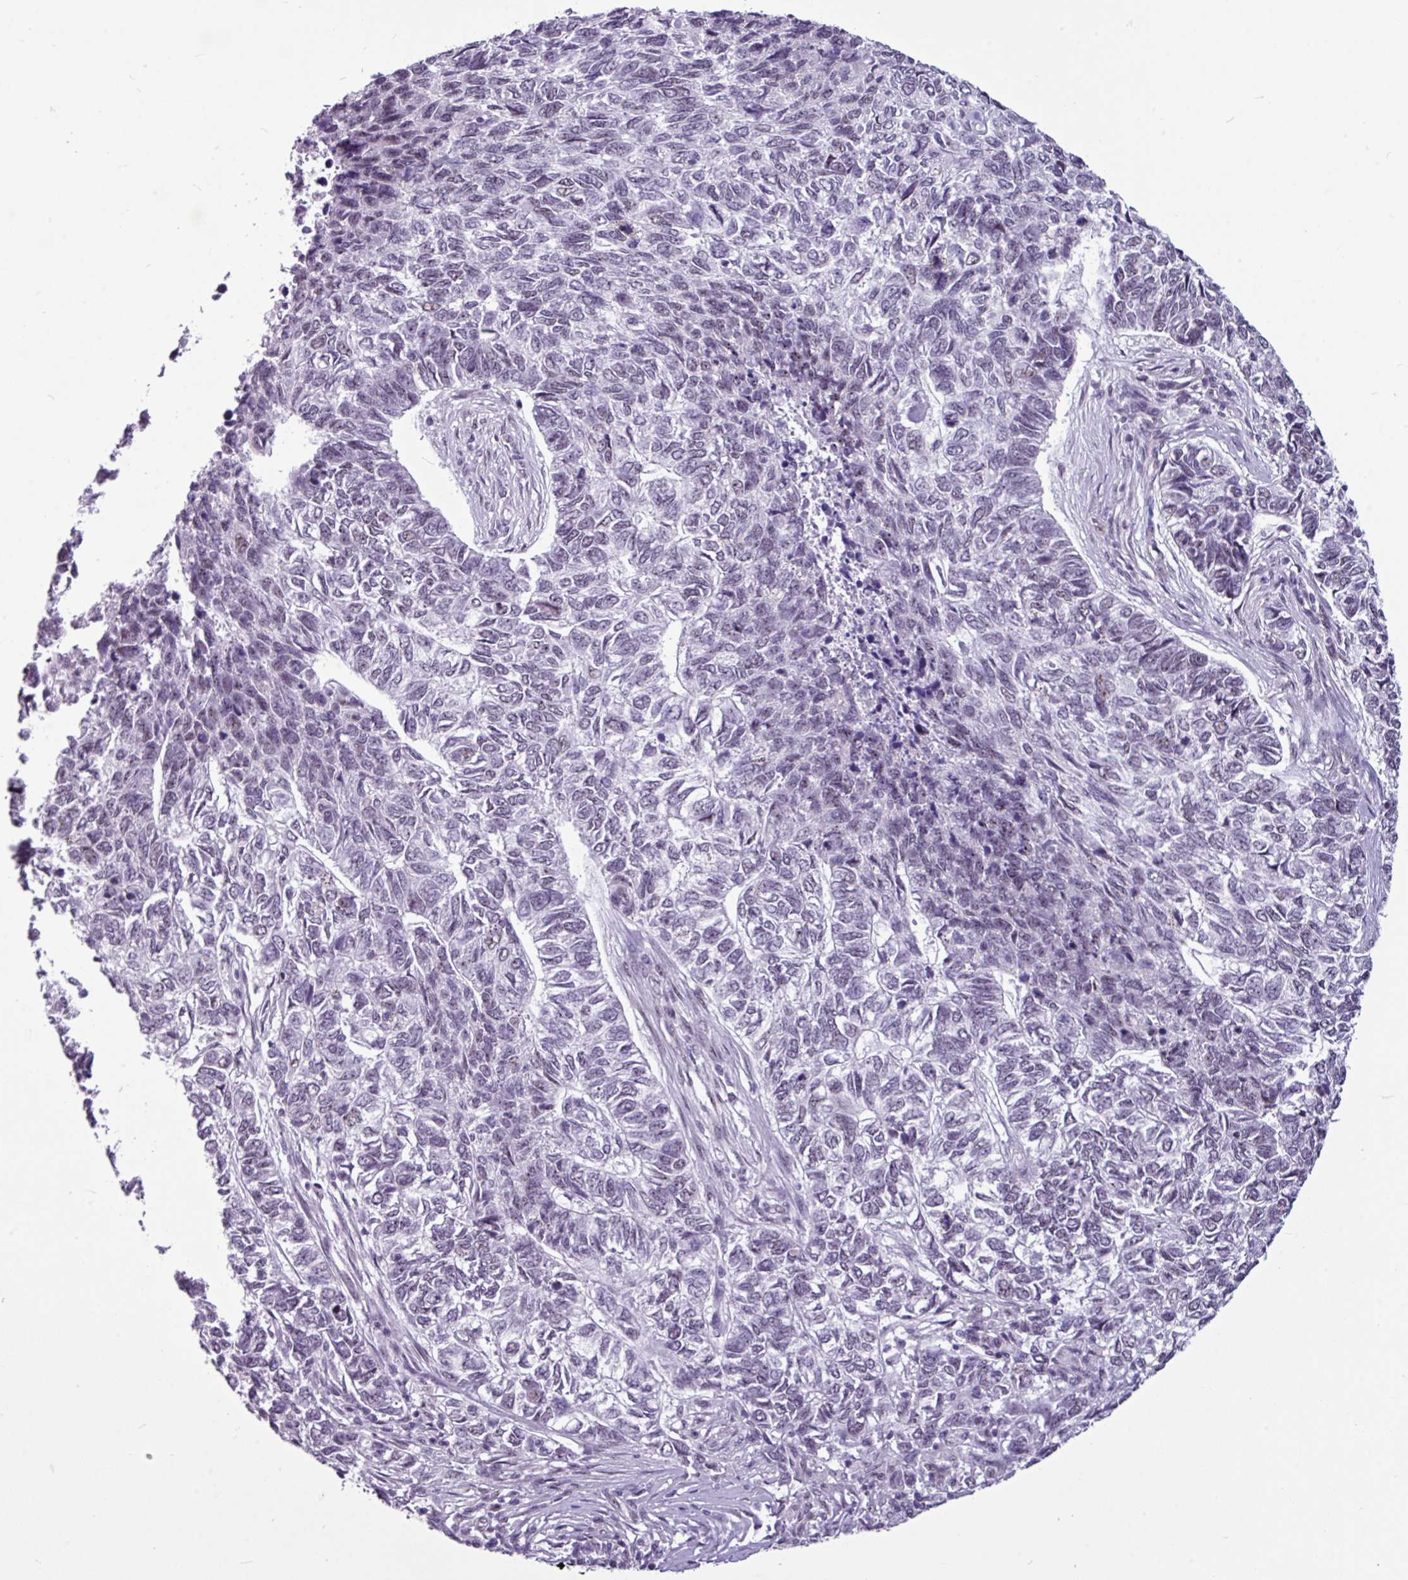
{"staining": {"intensity": "weak", "quantity": "<25%", "location": "nuclear"}, "tissue": "skin cancer", "cell_type": "Tumor cells", "image_type": "cancer", "snomed": [{"axis": "morphology", "description": "Basal cell carcinoma"}, {"axis": "topography", "description": "Skin"}], "caption": "The immunohistochemistry (IHC) image has no significant expression in tumor cells of skin cancer (basal cell carcinoma) tissue.", "gene": "UTP18", "patient": {"sex": "female", "age": 65}}